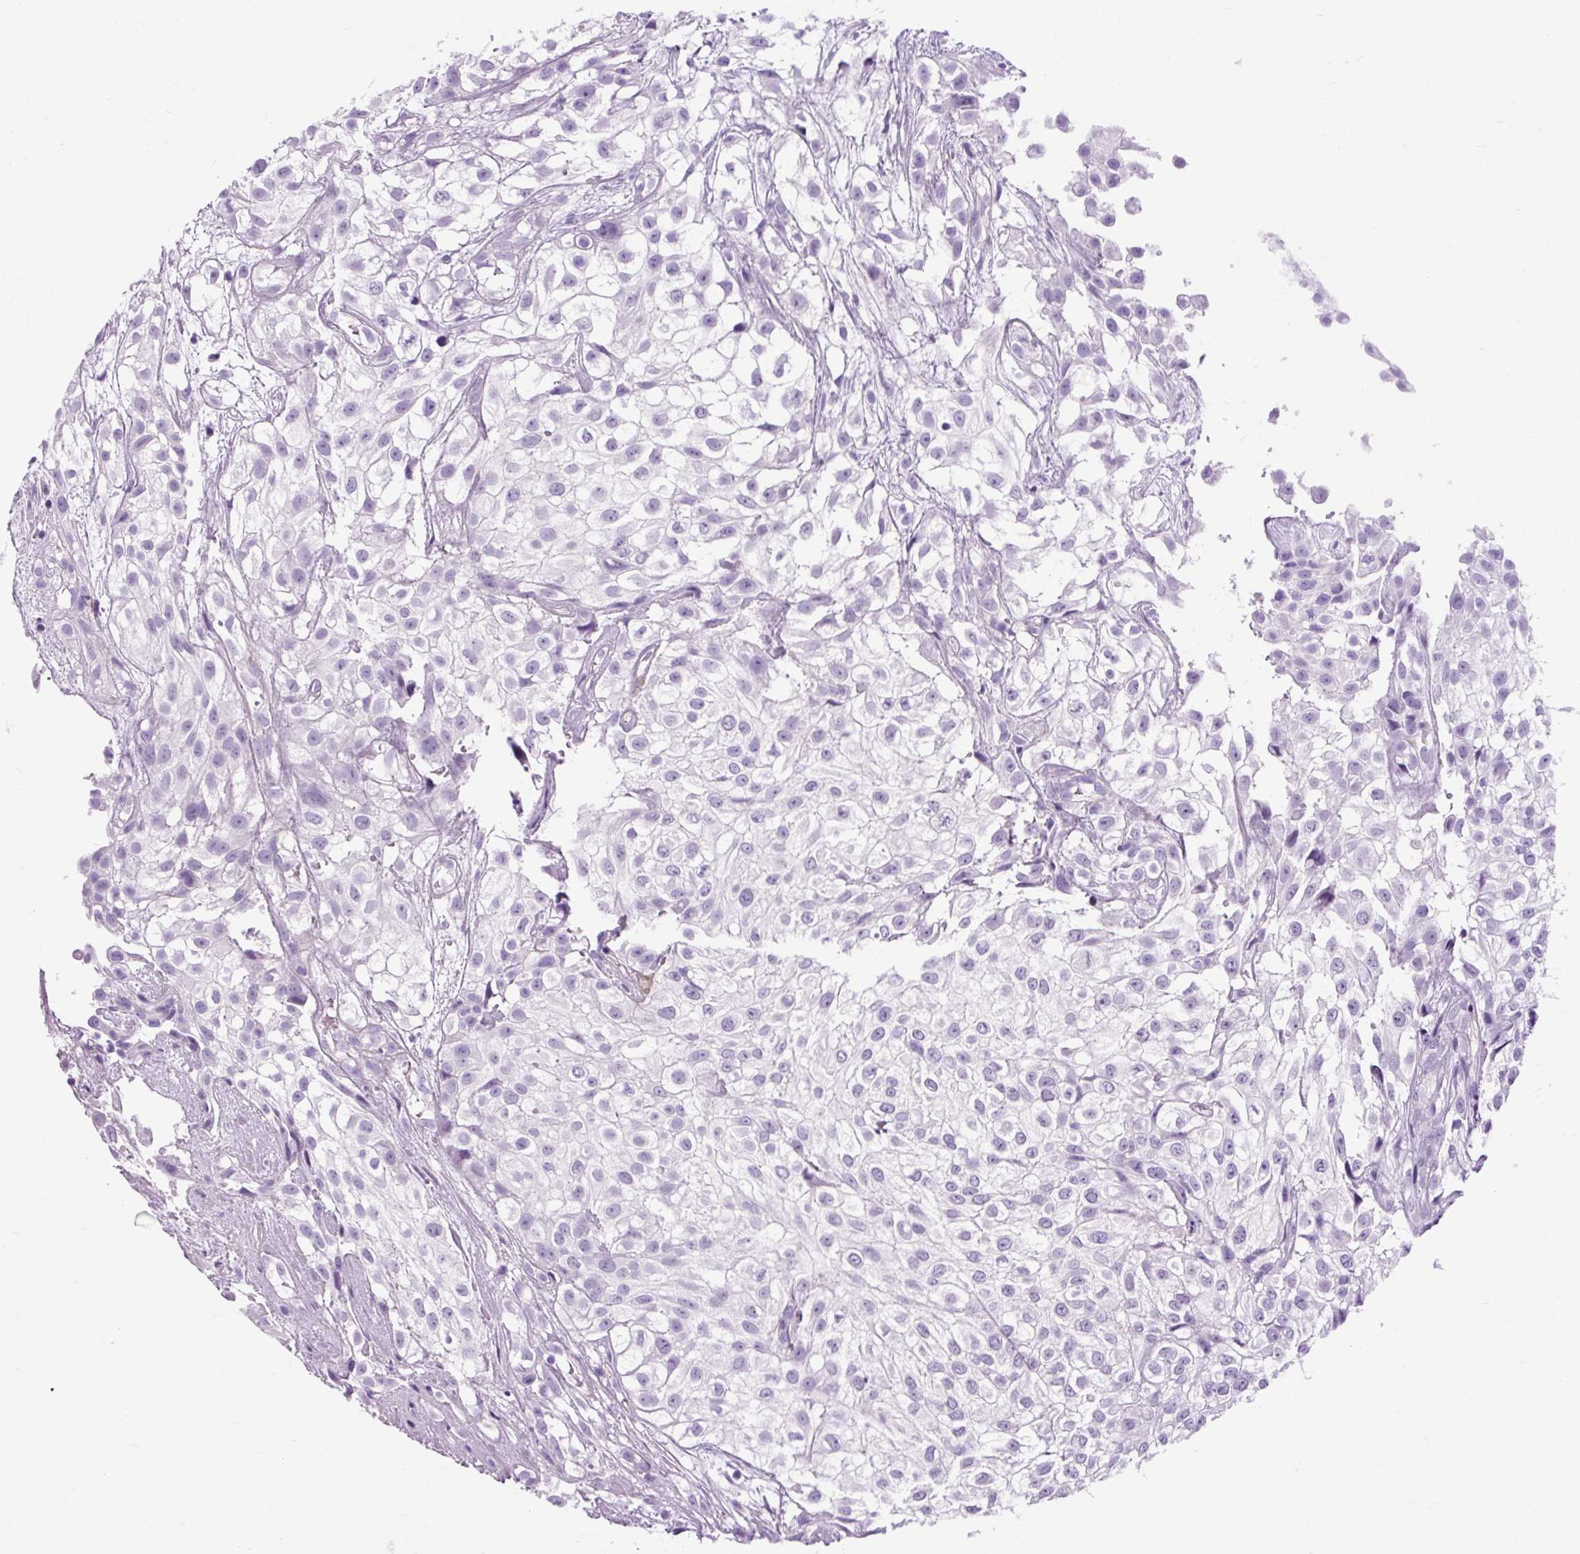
{"staining": {"intensity": "negative", "quantity": "none", "location": "none"}, "tissue": "urothelial cancer", "cell_type": "Tumor cells", "image_type": "cancer", "snomed": [{"axis": "morphology", "description": "Urothelial carcinoma, High grade"}, {"axis": "topography", "description": "Urinary bladder"}], "caption": "An image of urothelial carcinoma (high-grade) stained for a protein shows no brown staining in tumor cells.", "gene": "OOEP", "patient": {"sex": "male", "age": 56}}